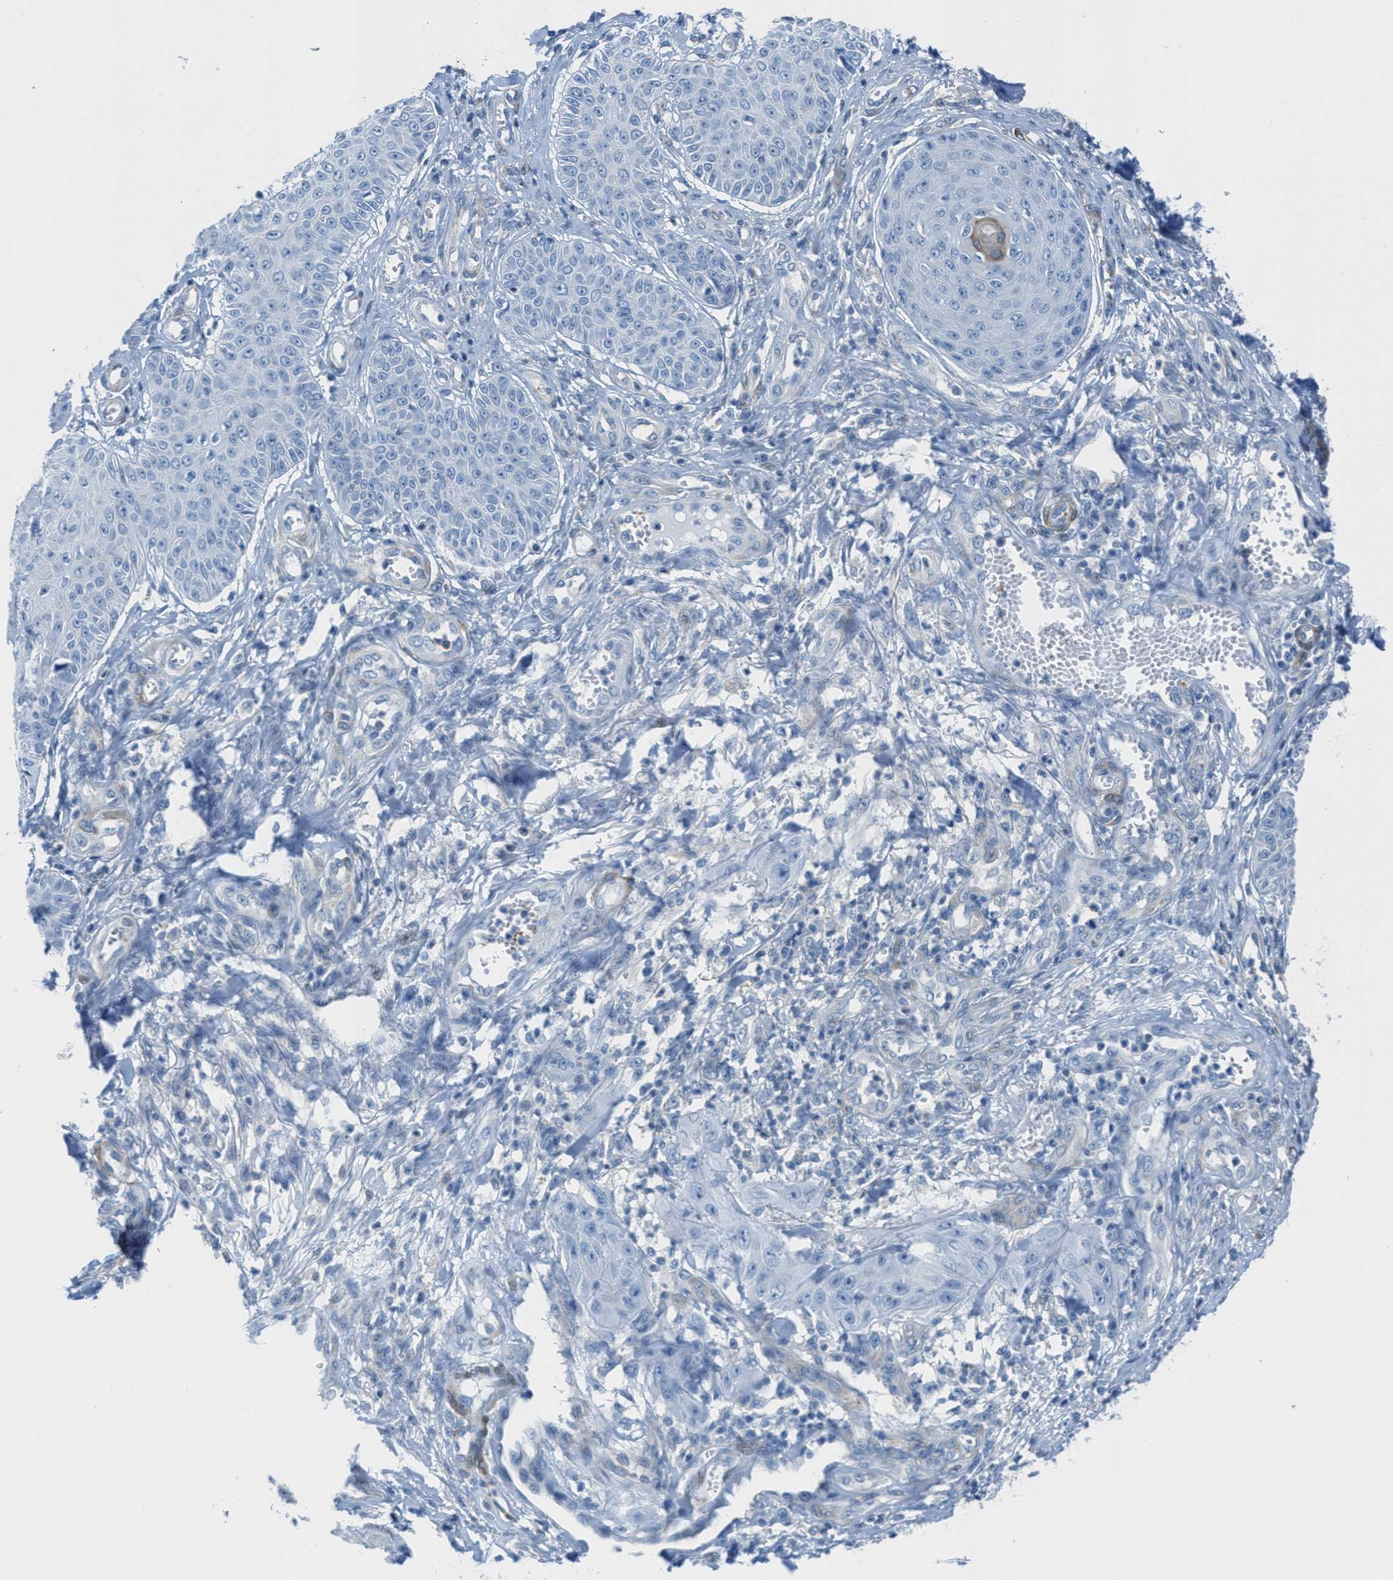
{"staining": {"intensity": "negative", "quantity": "none", "location": "none"}, "tissue": "skin cancer", "cell_type": "Tumor cells", "image_type": "cancer", "snomed": [{"axis": "morphology", "description": "Squamous cell carcinoma, NOS"}, {"axis": "topography", "description": "Skin"}], "caption": "Immunohistochemistry of human skin cancer shows no expression in tumor cells.", "gene": "MAPRE2", "patient": {"sex": "male", "age": 74}}